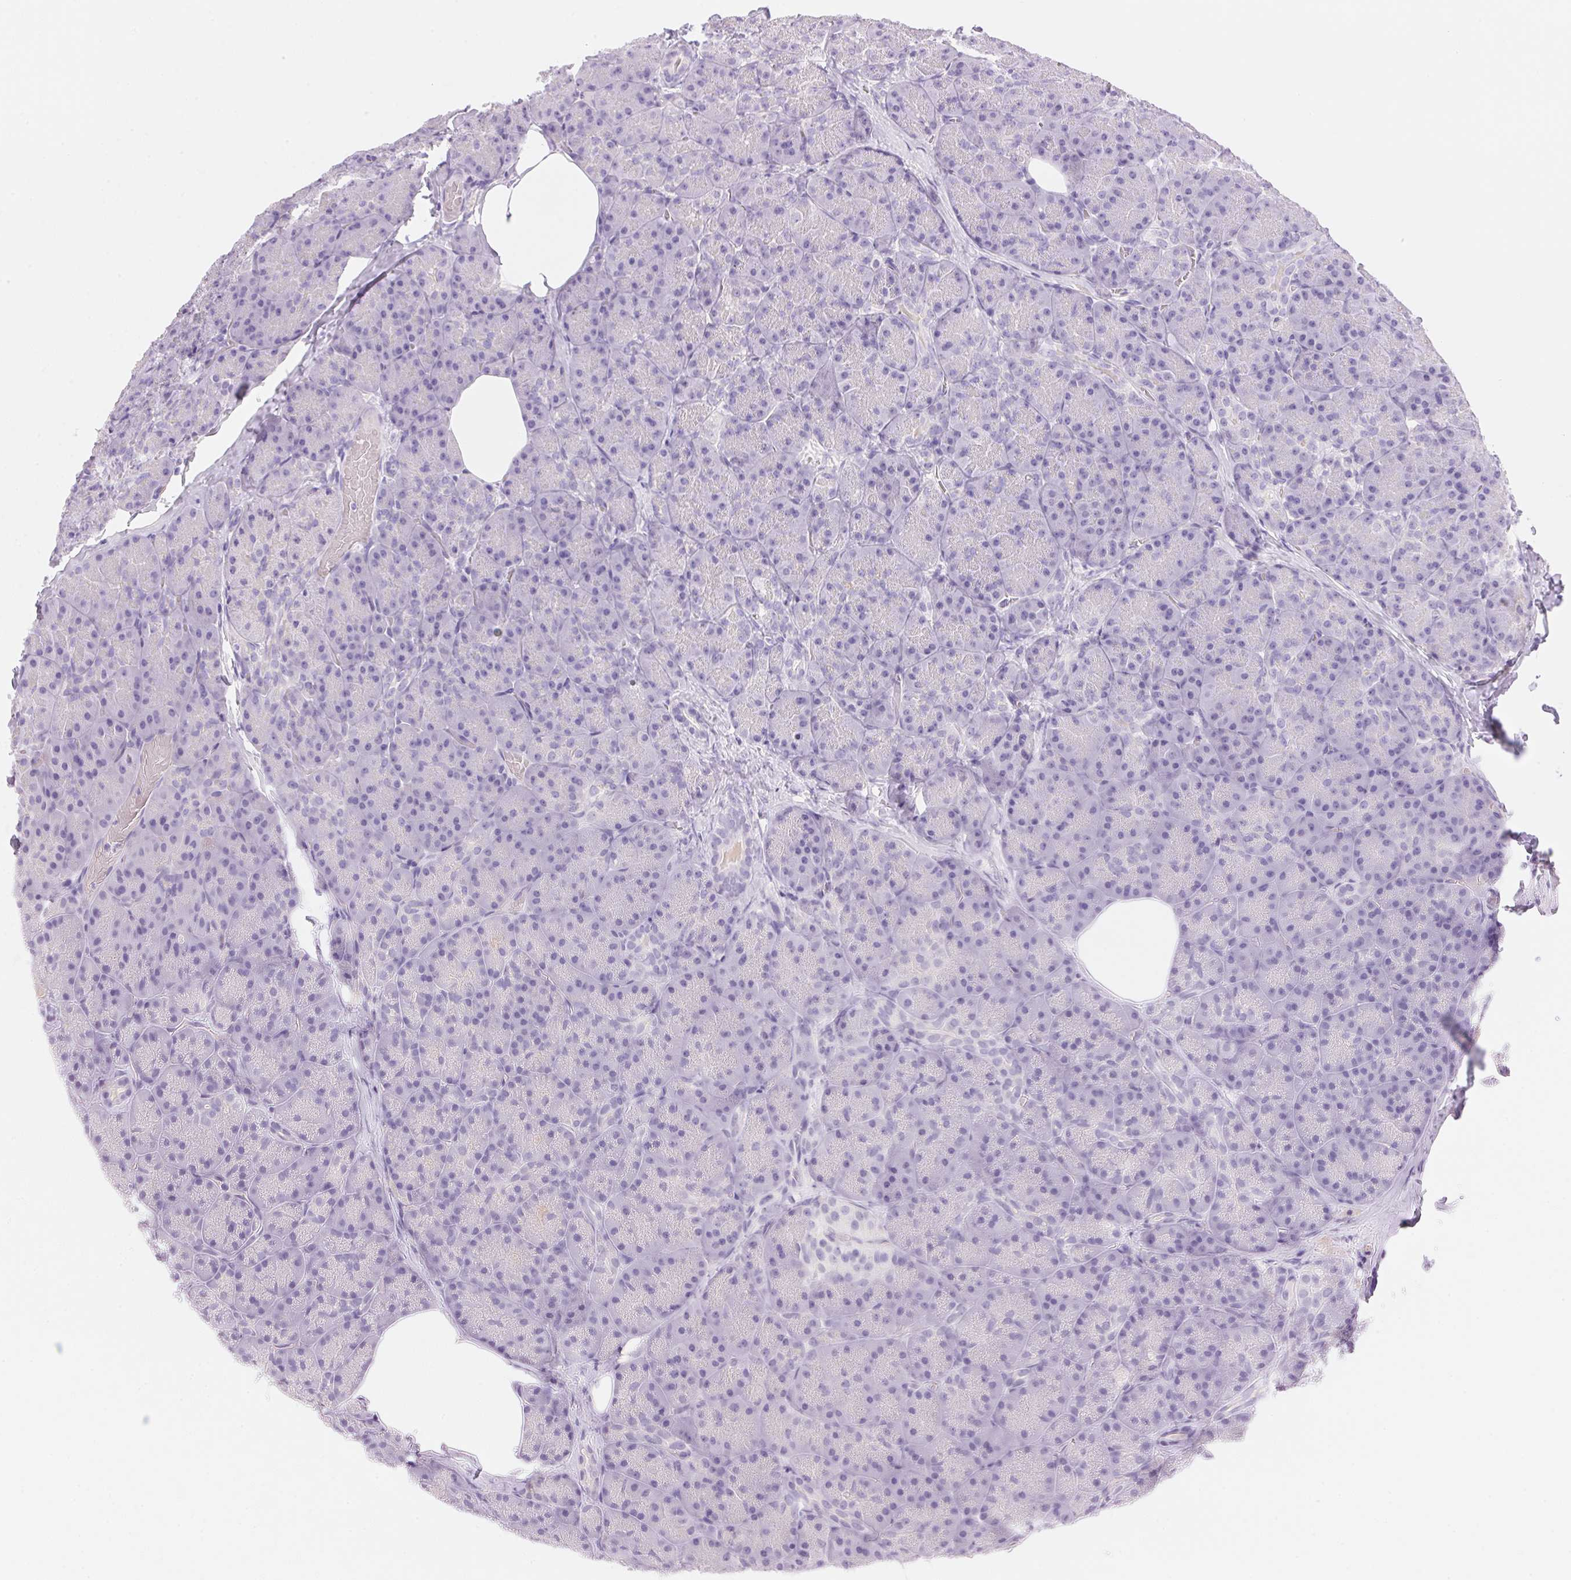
{"staining": {"intensity": "negative", "quantity": "none", "location": "none"}, "tissue": "pancreas", "cell_type": "Exocrine glandular cells", "image_type": "normal", "snomed": [{"axis": "morphology", "description": "Normal tissue, NOS"}, {"axis": "topography", "description": "Pancreas"}], "caption": "High magnification brightfield microscopy of benign pancreas stained with DAB (3,3'-diaminobenzidine) (brown) and counterstained with hematoxylin (blue): exocrine glandular cells show no significant staining. (IHC, brightfield microscopy, high magnification).", "gene": "DHCR24", "patient": {"sex": "male", "age": 57}}